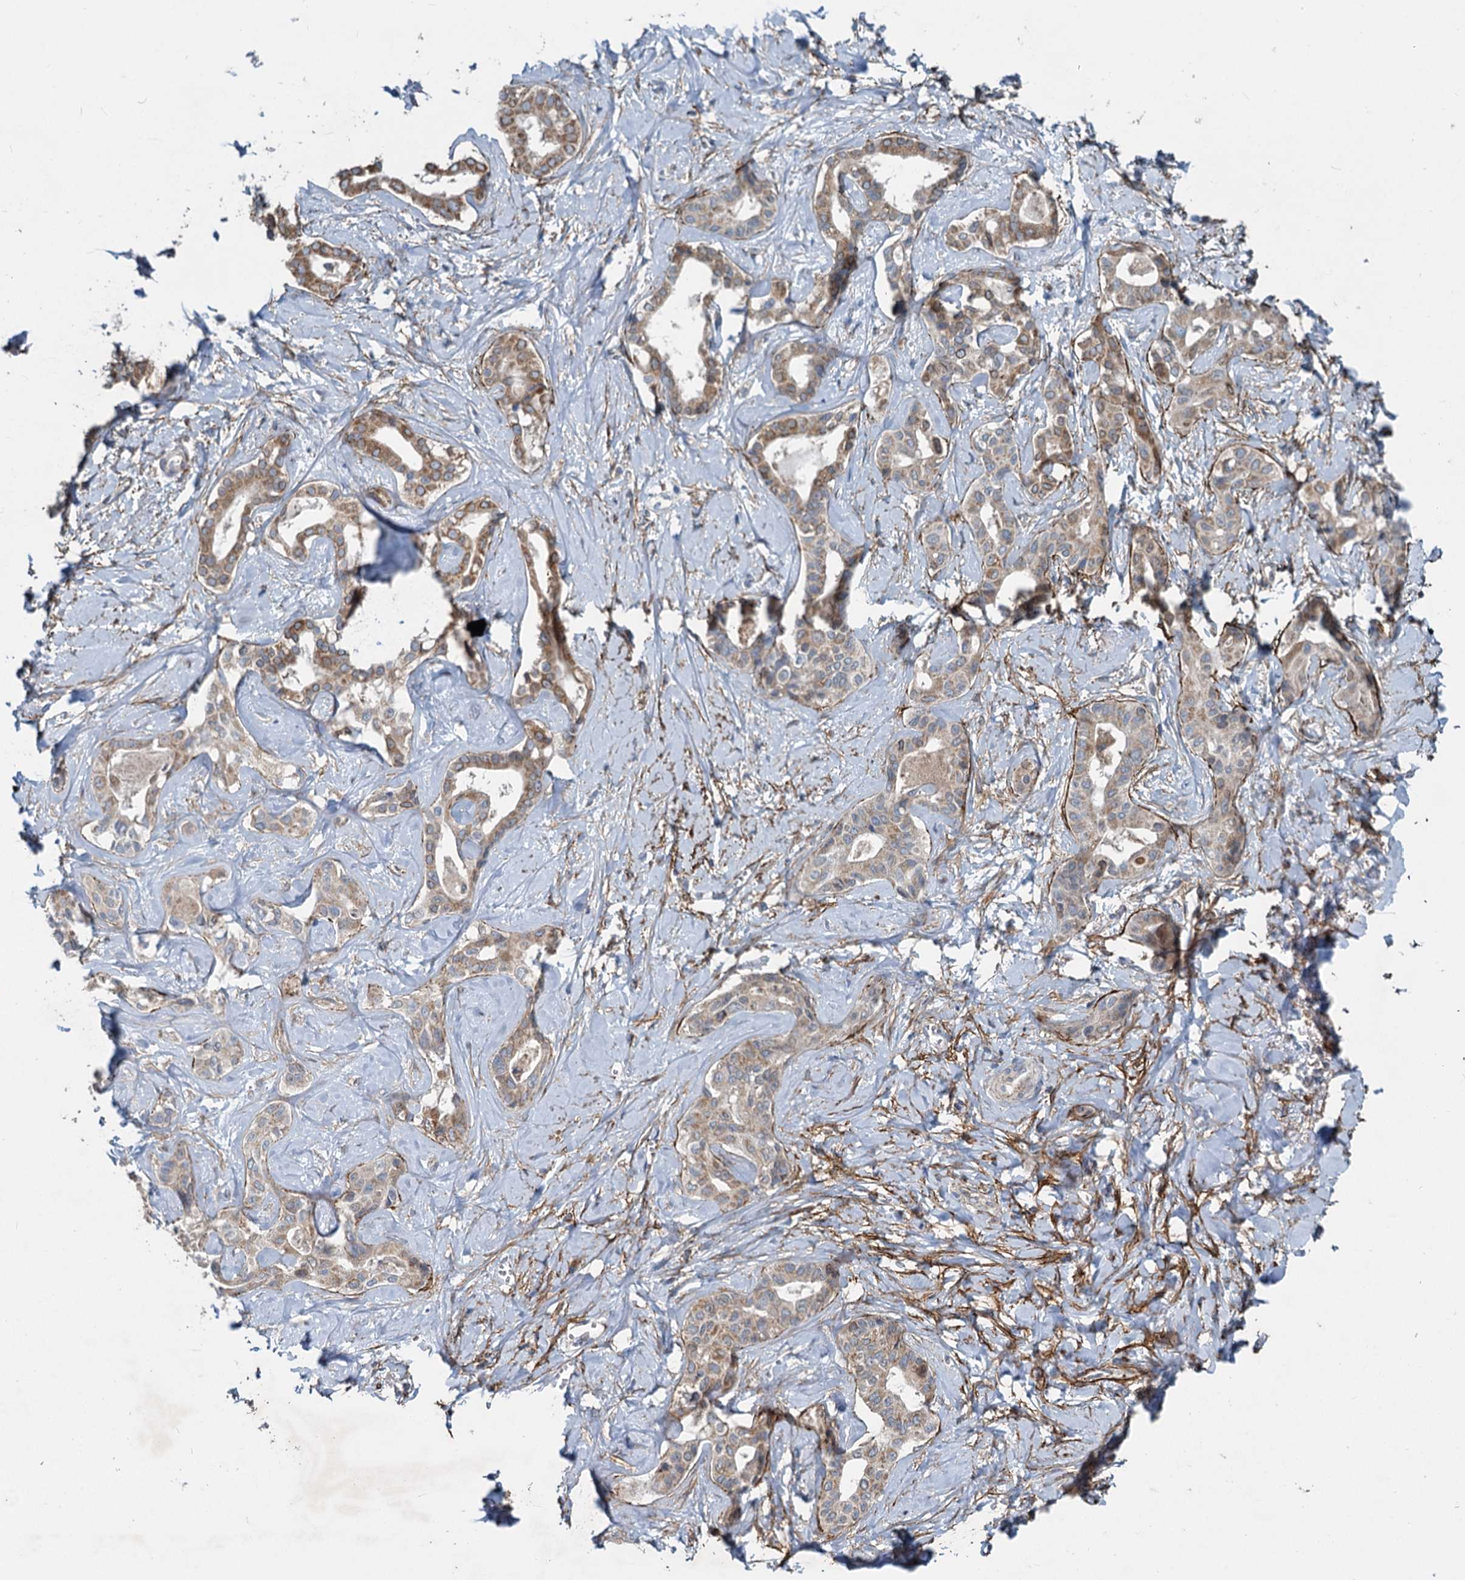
{"staining": {"intensity": "moderate", "quantity": ">75%", "location": "cytoplasmic/membranous"}, "tissue": "liver cancer", "cell_type": "Tumor cells", "image_type": "cancer", "snomed": [{"axis": "morphology", "description": "Cholangiocarcinoma"}, {"axis": "topography", "description": "Liver"}], "caption": "A brown stain highlights moderate cytoplasmic/membranous positivity of a protein in liver cancer tumor cells. (Brightfield microscopy of DAB IHC at high magnification).", "gene": "ADCY2", "patient": {"sex": "female", "age": 77}}